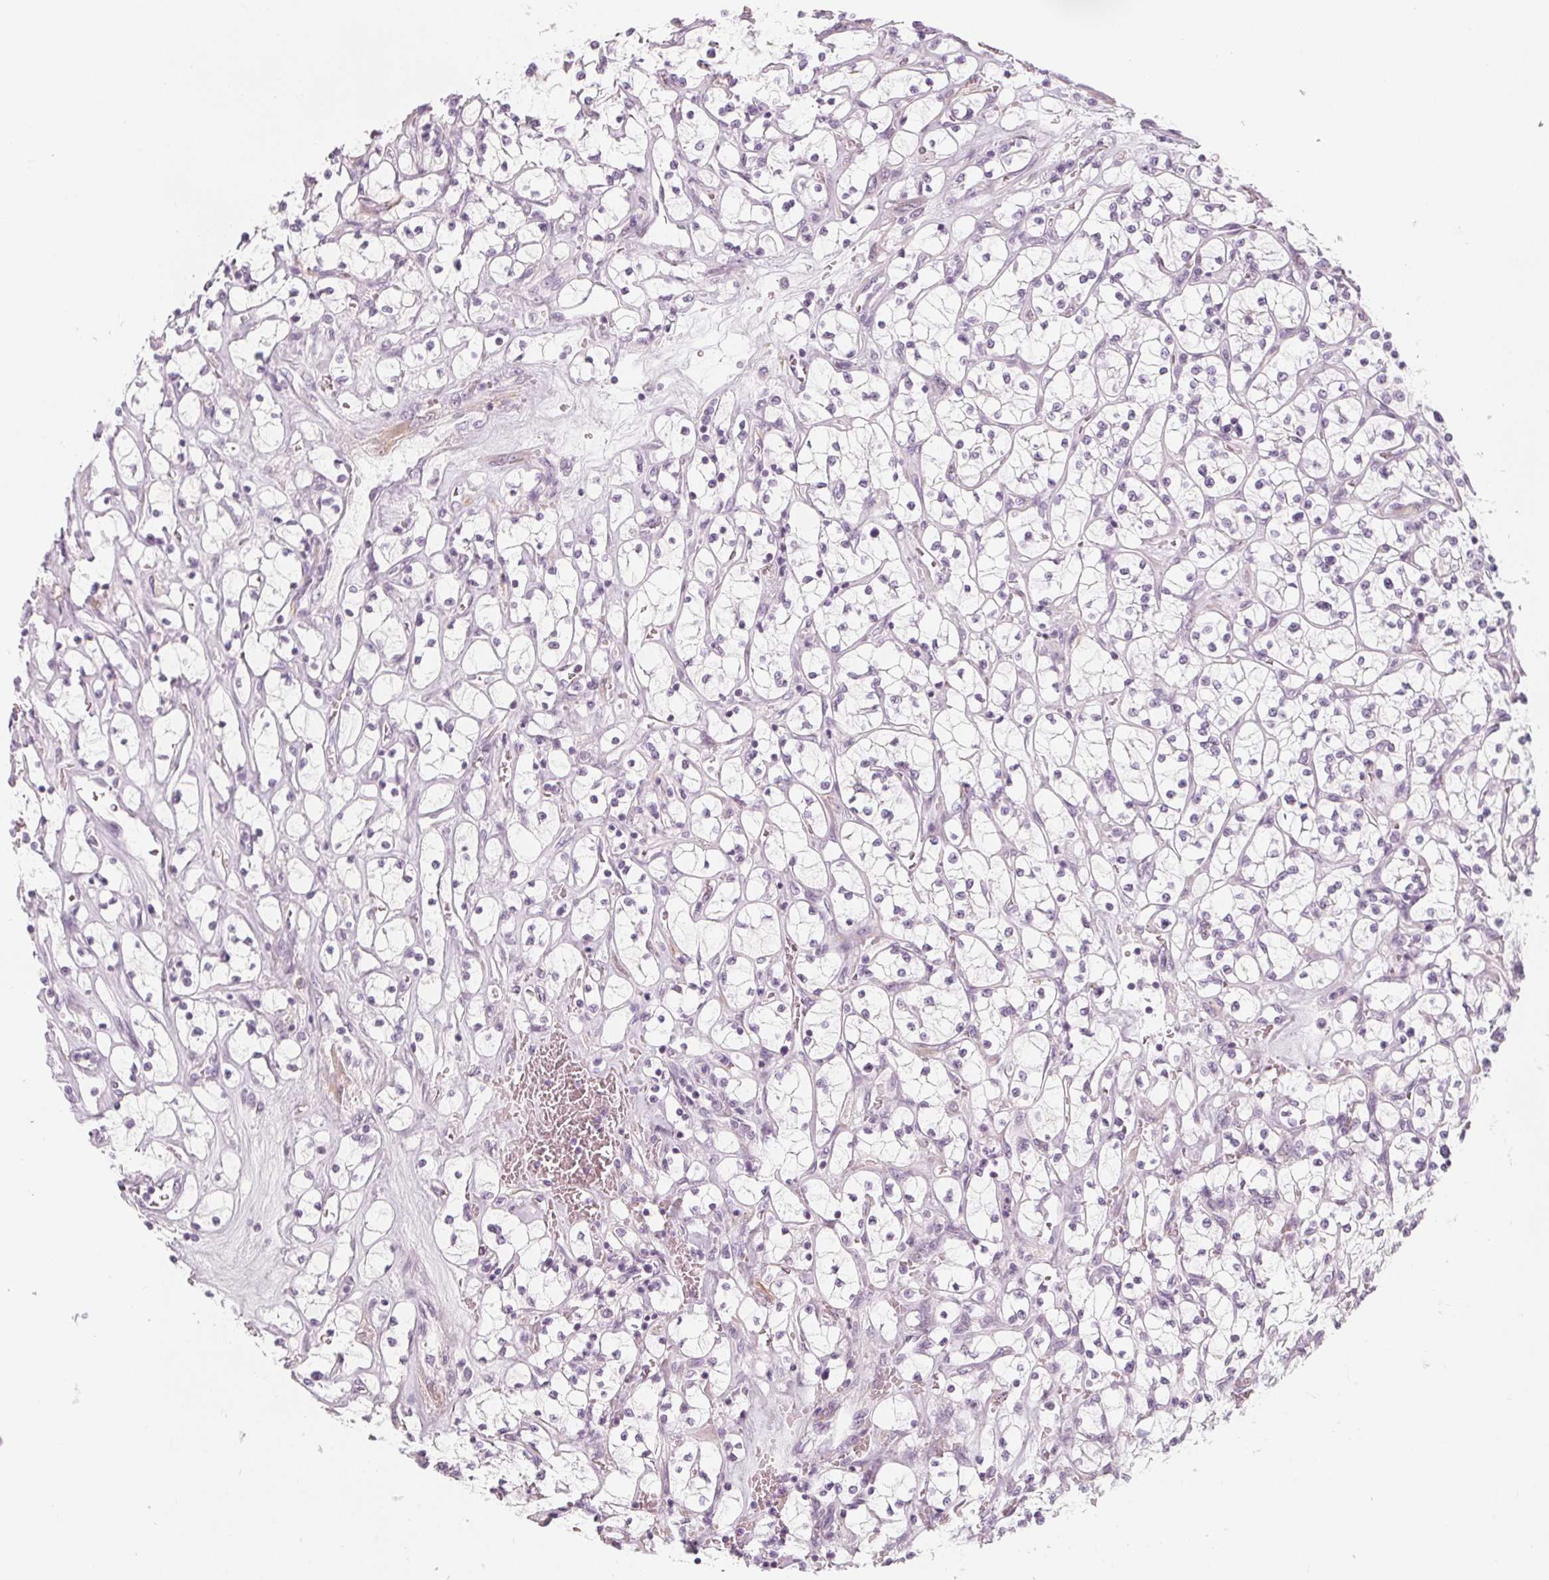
{"staining": {"intensity": "negative", "quantity": "none", "location": "none"}, "tissue": "renal cancer", "cell_type": "Tumor cells", "image_type": "cancer", "snomed": [{"axis": "morphology", "description": "Adenocarcinoma, NOS"}, {"axis": "topography", "description": "Kidney"}], "caption": "Human renal adenocarcinoma stained for a protein using immunohistochemistry displays no staining in tumor cells.", "gene": "MAP1A", "patient": {"sex": "female", "age": 64}}